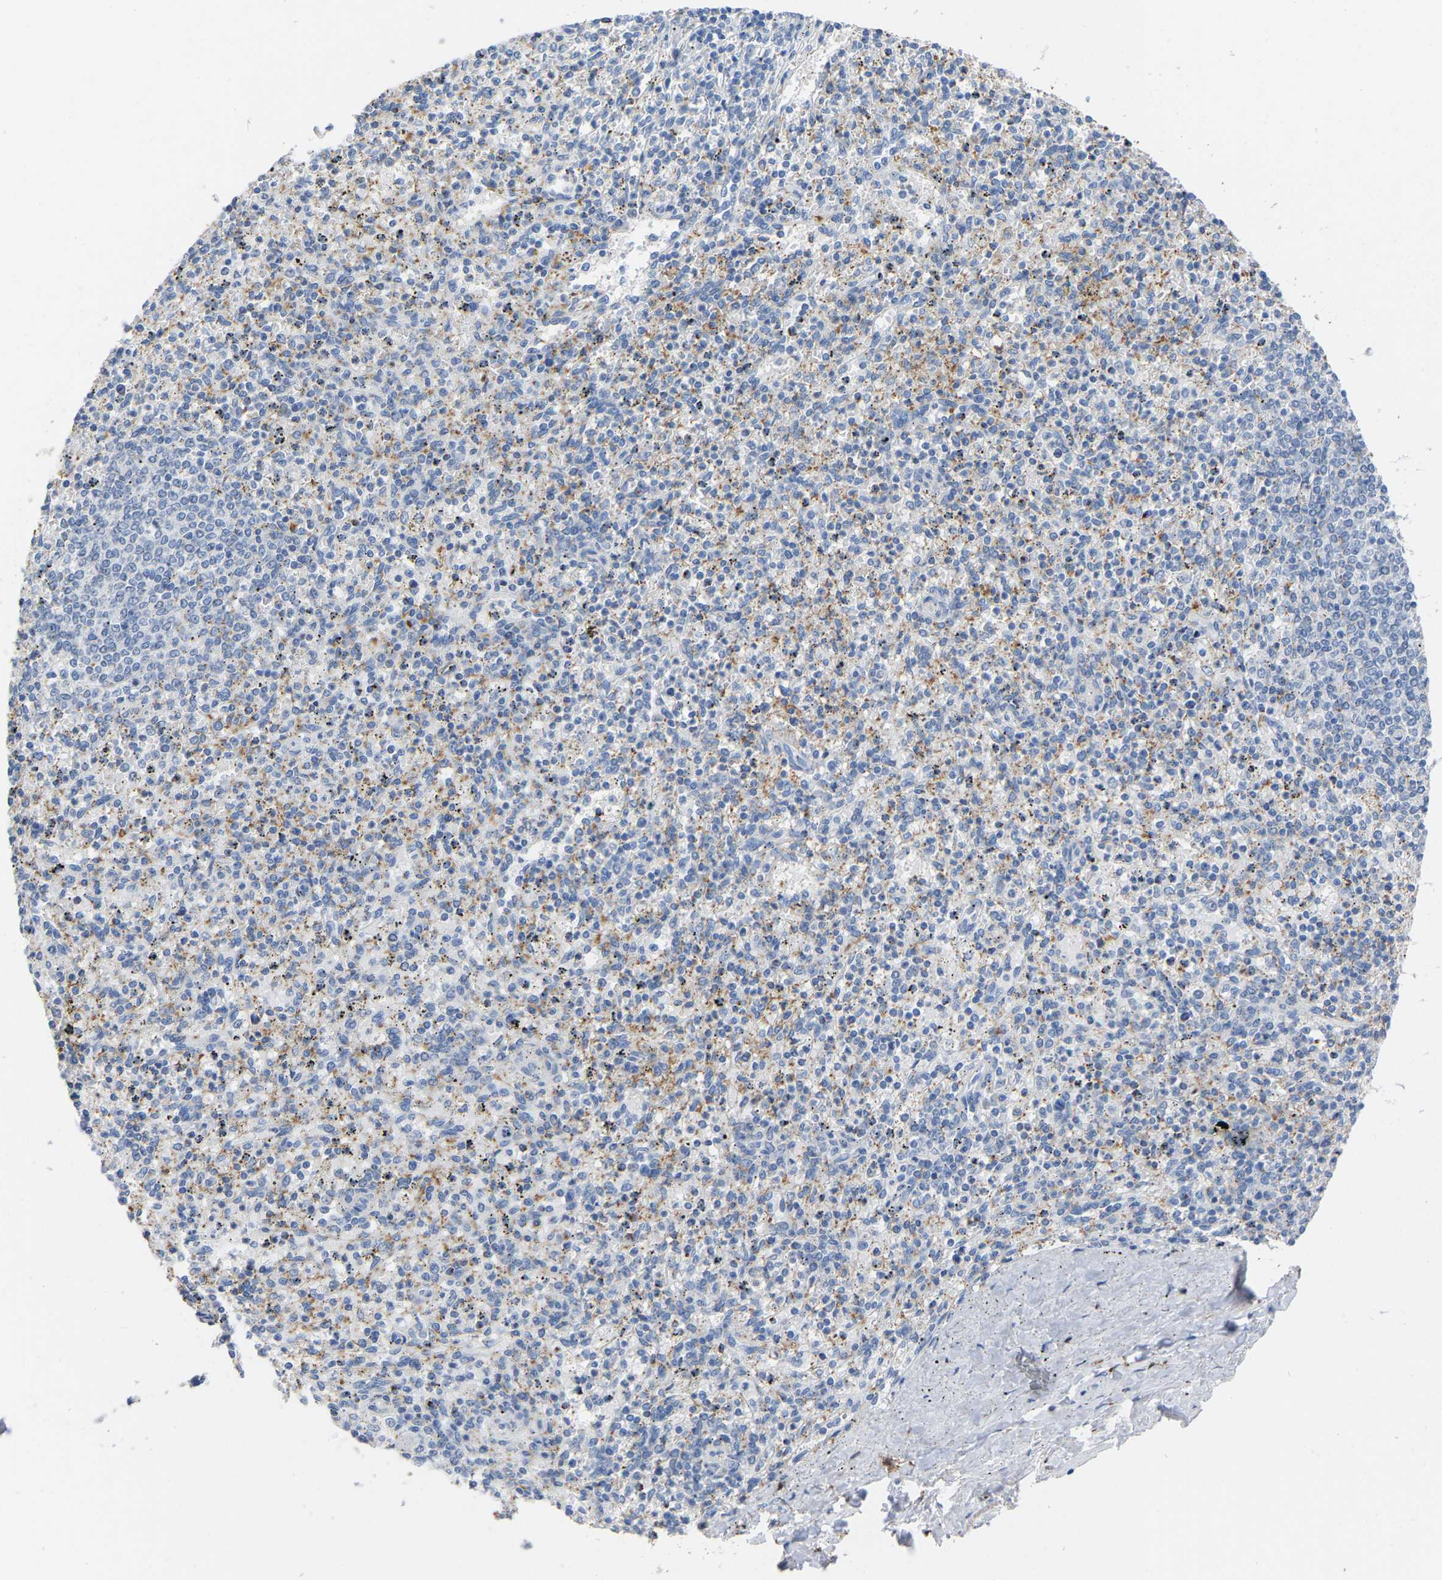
{"staining": {"intensity": "negative", "quantity": "none", "location": "none"}, "tissue": "spleen", "cell_type": "Cells in red pulp", "image_type": "normal", "snomed": [{"axis": "morphology", "description": "Normal tissue, NOS"}, {"axis": "topography", "description": "Spleen"}], "caption": "The image demonstrates no staining of cells in red pulp in unremarkable spleen. The staining is performed using DAB (3,3'-diaminobenzidine) brown chromogen with nuclei counter-stained in using hematoxylin.", "gene": "ULBP2", "patient": {"sex": "male", "age": 72}}